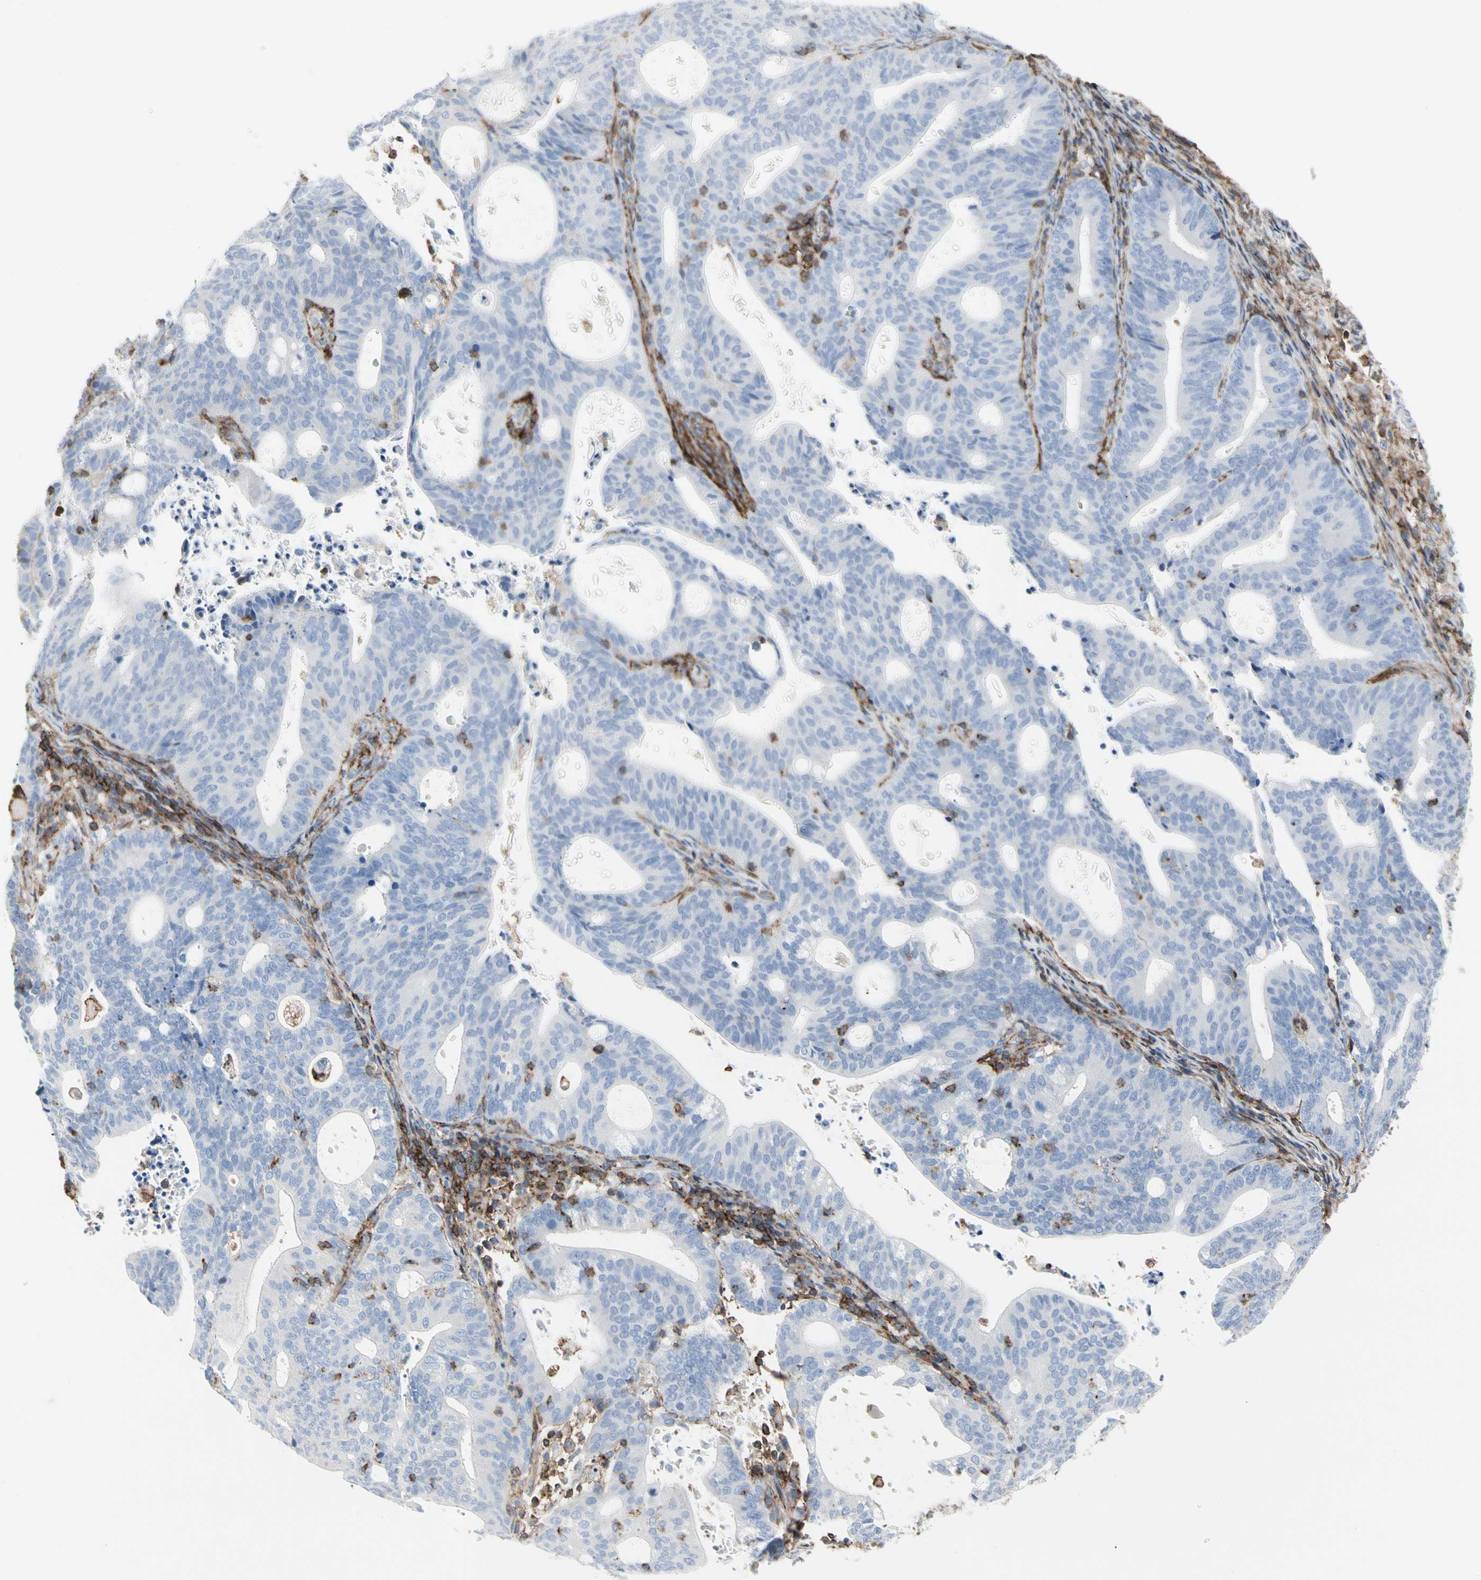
{"staining": {"intensity": "negative", "quantity": "none", "location": "none"}, "tissue": "endometrial cancer", "cell_type": "Tumor cells", "image_type": "cancer", "snomed": [{"axis": "morphology", "description": "Adenocarcinoma, NOS"}, {"axis": "topography", "description": "Uterus"}], "caption": "IHC micrograph of neoplastic tissue: adenocarcinoma (endometrial) stained with DAB reveals no significant protein expression in tumor cells.", "gene": "CLEC2B", "patient": {"sex": "female", "age": 83}}